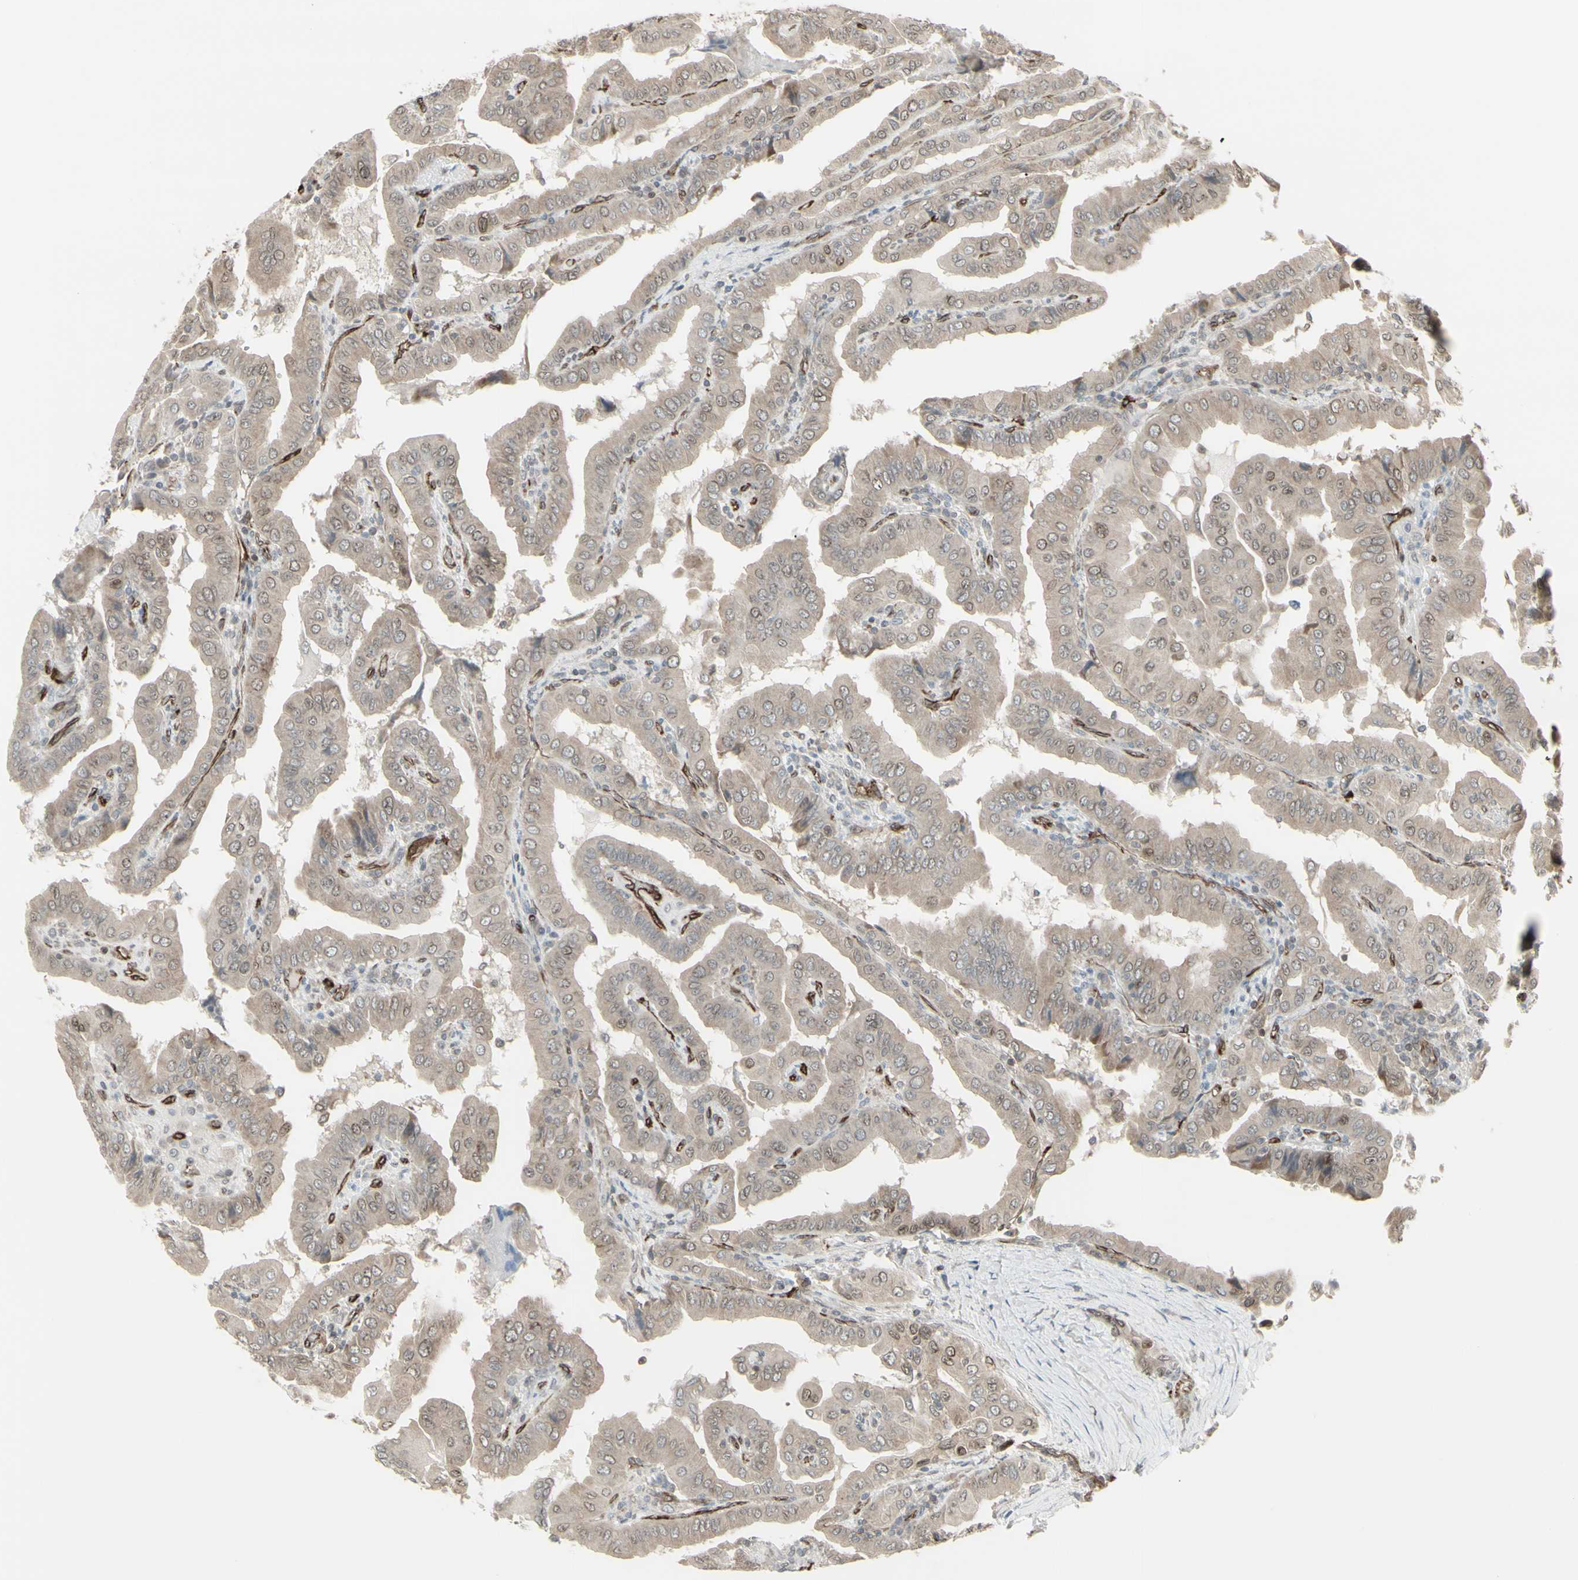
{"staining": {"intensity": "weak", "quantity": "25%-75%", "location": "cytoplasmic/membranous,nuclear"}, "tissue": "thyroid cancer", "cell_type": "Tumor cells", "image_type": "cancer", "snomed": [{"axis": "morphology", "description": "Papillary adenocarcinoma, NOS"}, {"axis": "topography", "description": "Thyroid gland"}], "caption": "DAB immunohistochemical staining of thyroid cancer displays weak cytoplasmic/membranous and nuclear protein staining in approximately 25%-75% of tumor cells. (Brightfield microscopy of DAB IHC at high magnification).", "gene": "DTX3L", "patient": {"sex": "male", "age": 33}}